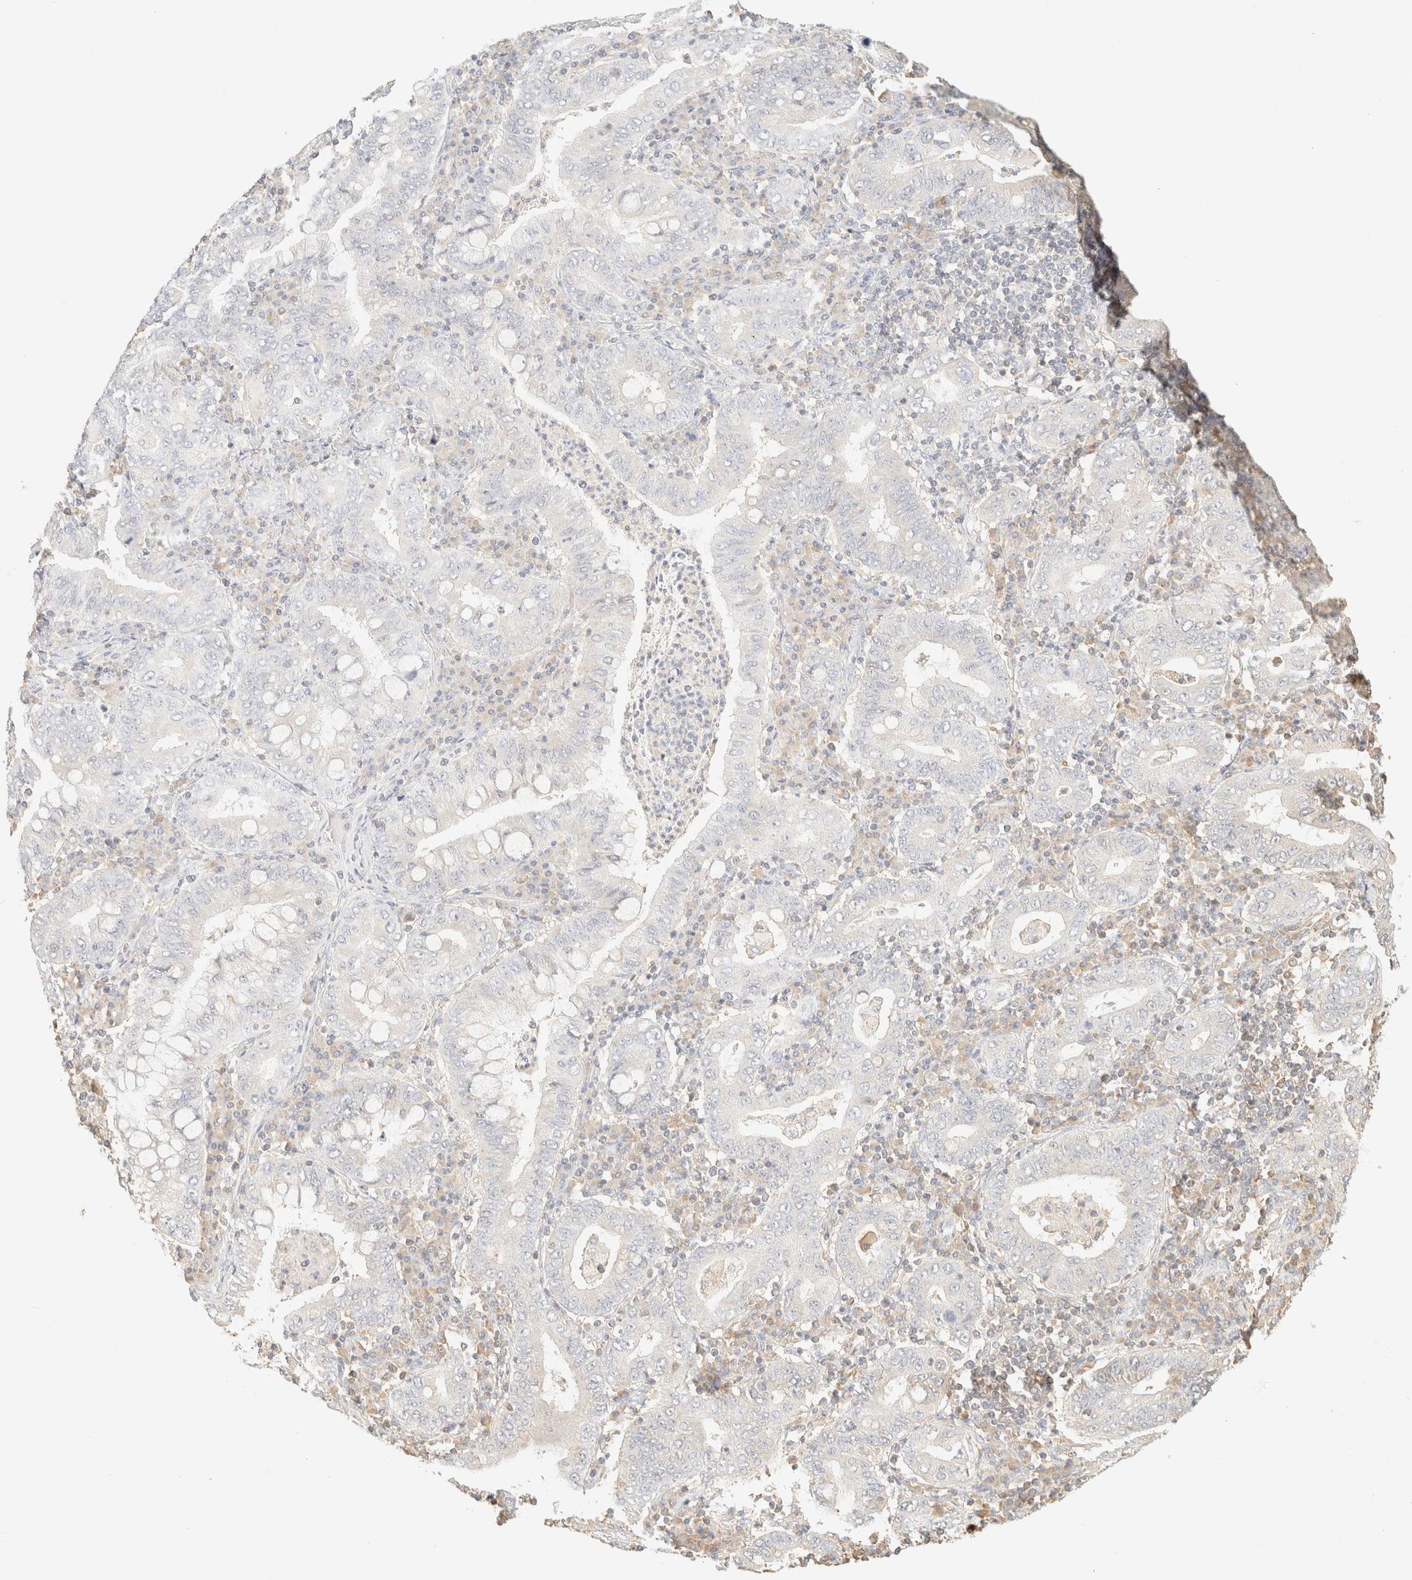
{"staining": {"intensity": "negative", "quantity": "none", "location": "none"}, "tissue": "stomach cancer", "cell_type": "Tumor cells", "image_type": "cancer", "snomed": [{"axis": "morphology", "description": "Normal tissue, NOS"}, {"axis": "morphology", "description": "Adenocarcinoma, NOS"}, {"axis": "topography", "description": "Esophagus"}, {"axis": "topography", "description": "Stomach, upper"}, {"axis": "topography", "description": "Peripheral nerve tissue"}], "caption": "Human stomach cancer (adenocarcinoma) stained for a protein using IHC demonstrates no expression in tumor cells.", "gene": "TIMD4", "patient": {"sex": "male", "age": 62}}